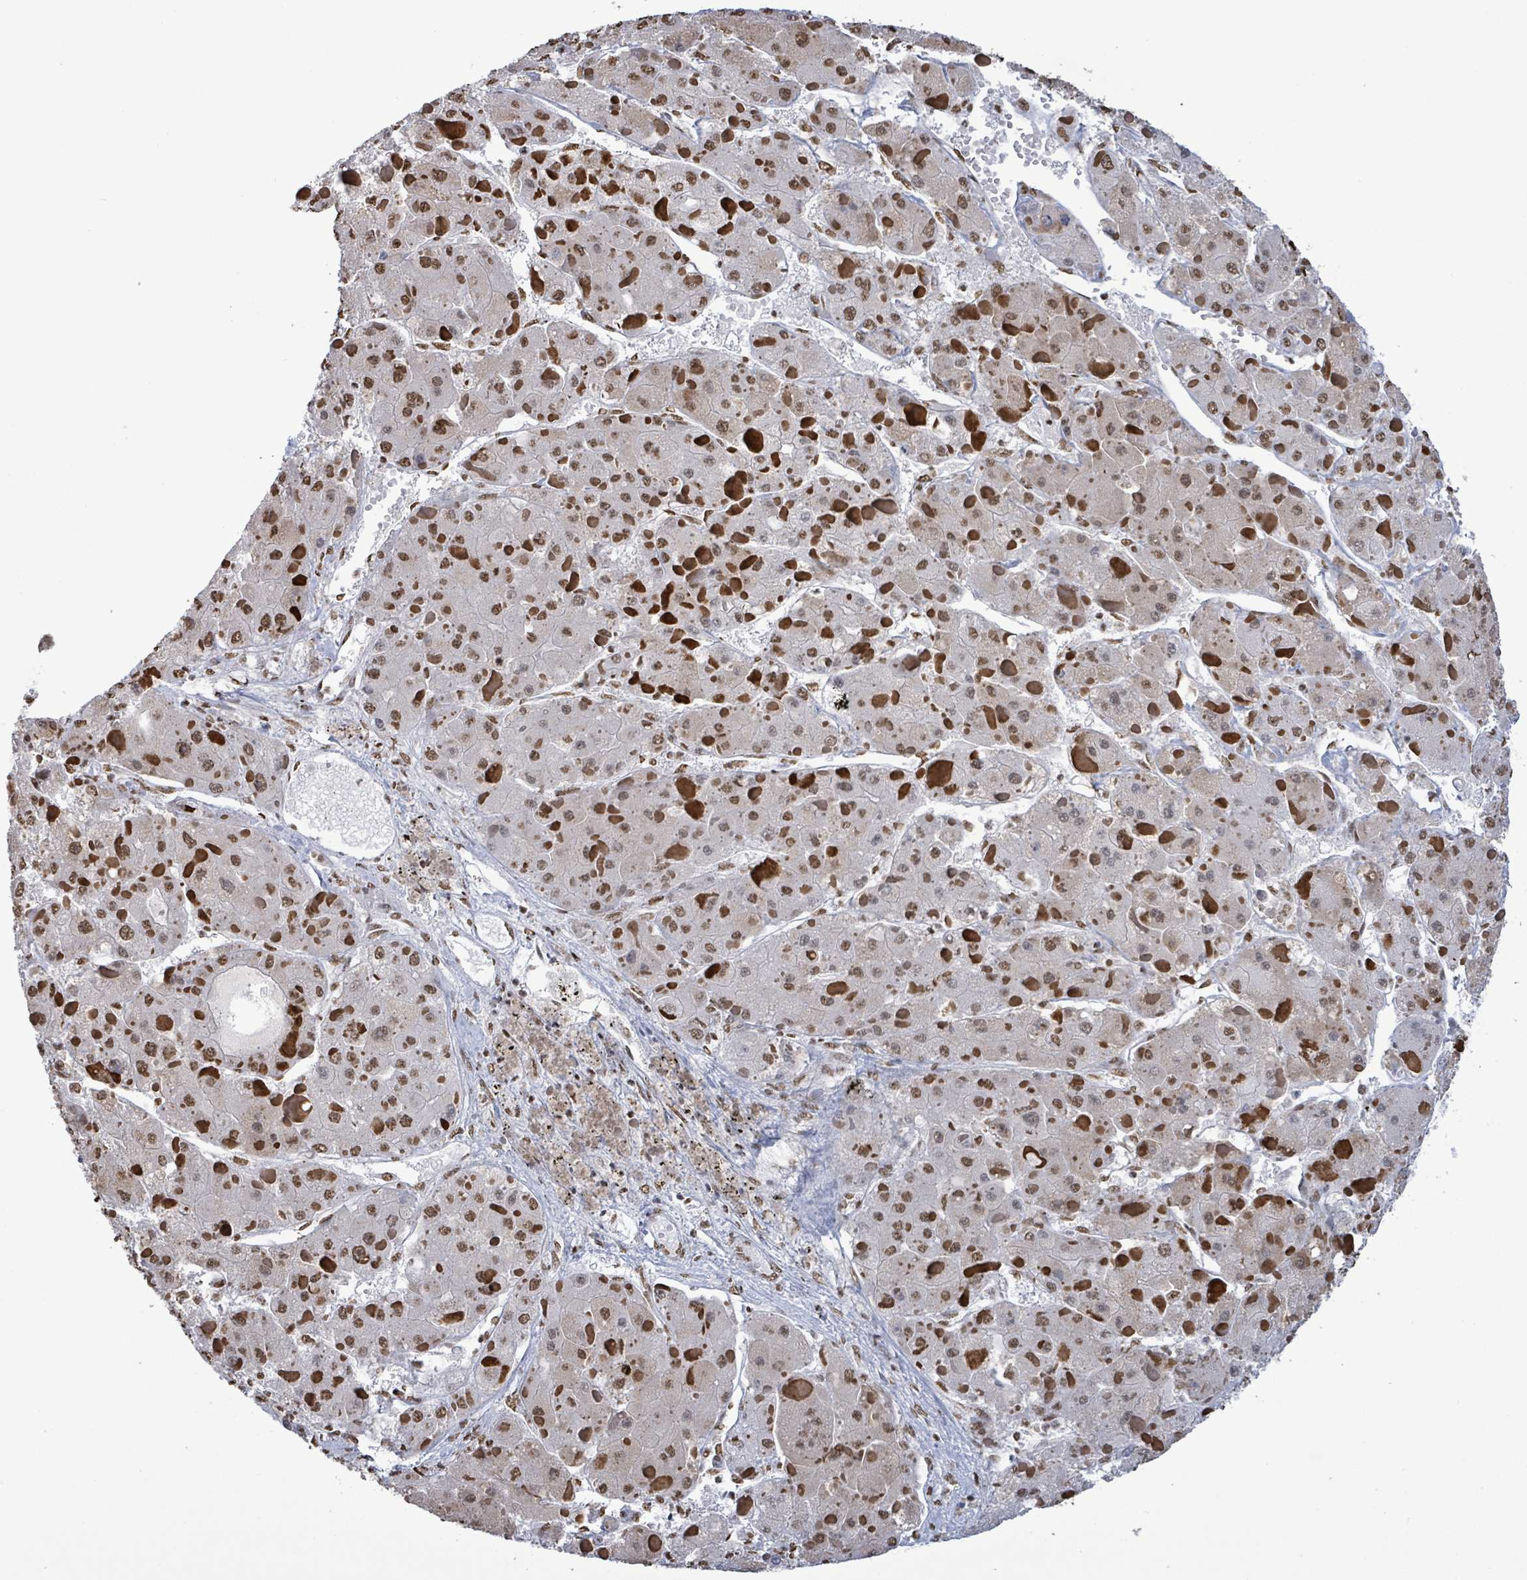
{"staining": {"intensity": "moderate", "quantity": ">75%", "location": "nuclear"}, "tissue": "liver cancer", "cell_type": "Tumor cells", "image_type": "cancer", "snomed": [{"axis": "morphology", "description": "Carcinoma, Hepatocellular, NOS"}, {"axis": "topography", "description": "Liver"}], "caption": "An immunohistochemistry histopathology image of neoplastic tissue is shown. Protein staining in brown shows moderate nuclear positivity in liver hepatocellular carcinoma within tumor cells.", "gene": "SAMD14", "patient": {"sex": "female", "age": 73}}